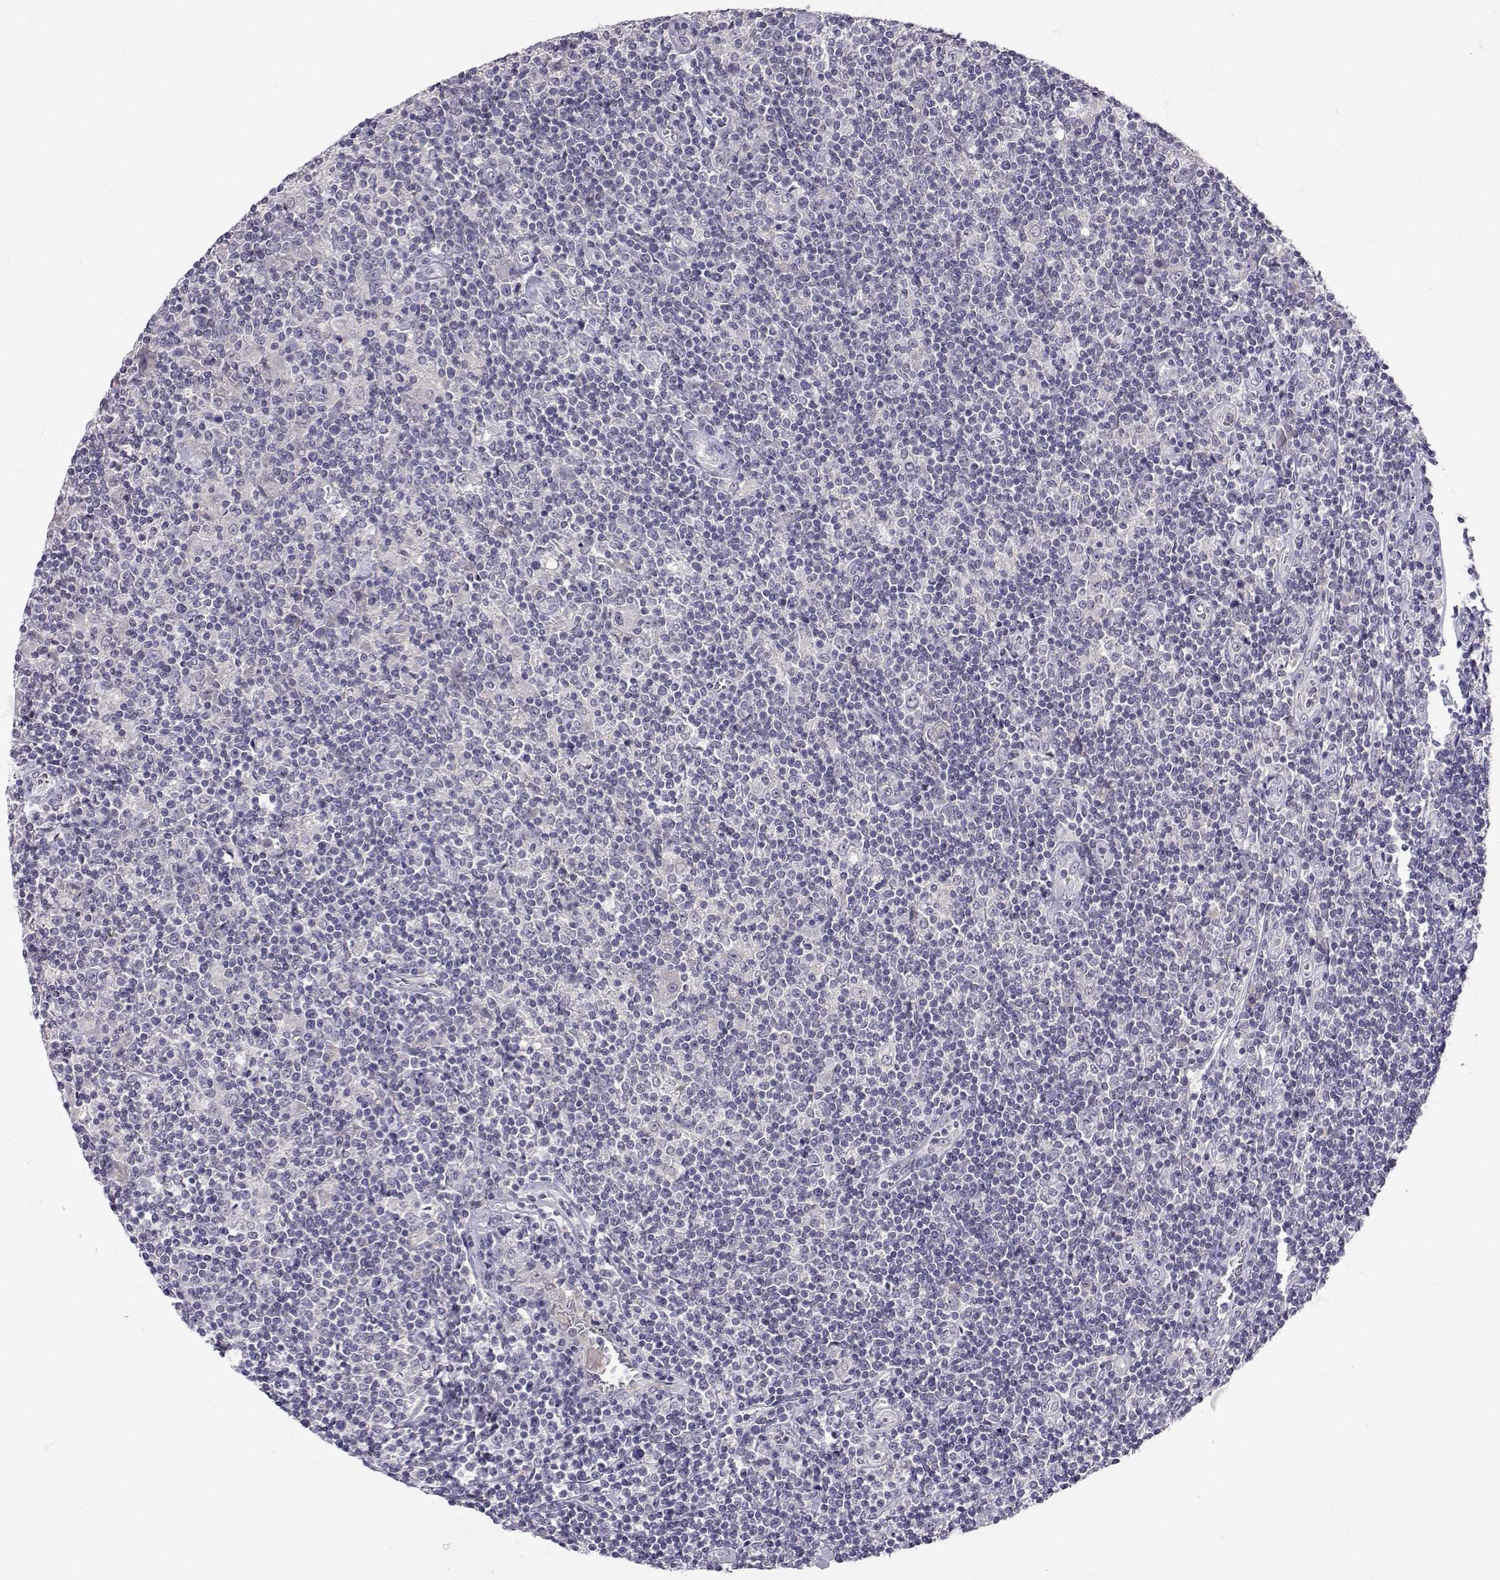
{"staining": {"intensity": "negative", "quantity": "none", "location": "none"}, "tissue": "lymphoma", "cell_type": "Tumor cells", "image_type": "cancer", "snomed": [{"axis": "morphology", "description": "Hodgkin's disease, NOS"}, {"axis": "topography", "description": "Lymph node"}], "caption": "Photomicrograph shows no protein positivity in tumor cells of Hodgkin's disease tissue.", "gene": "SLC6A3", "patient": {"sex": "male", "age": 40}}